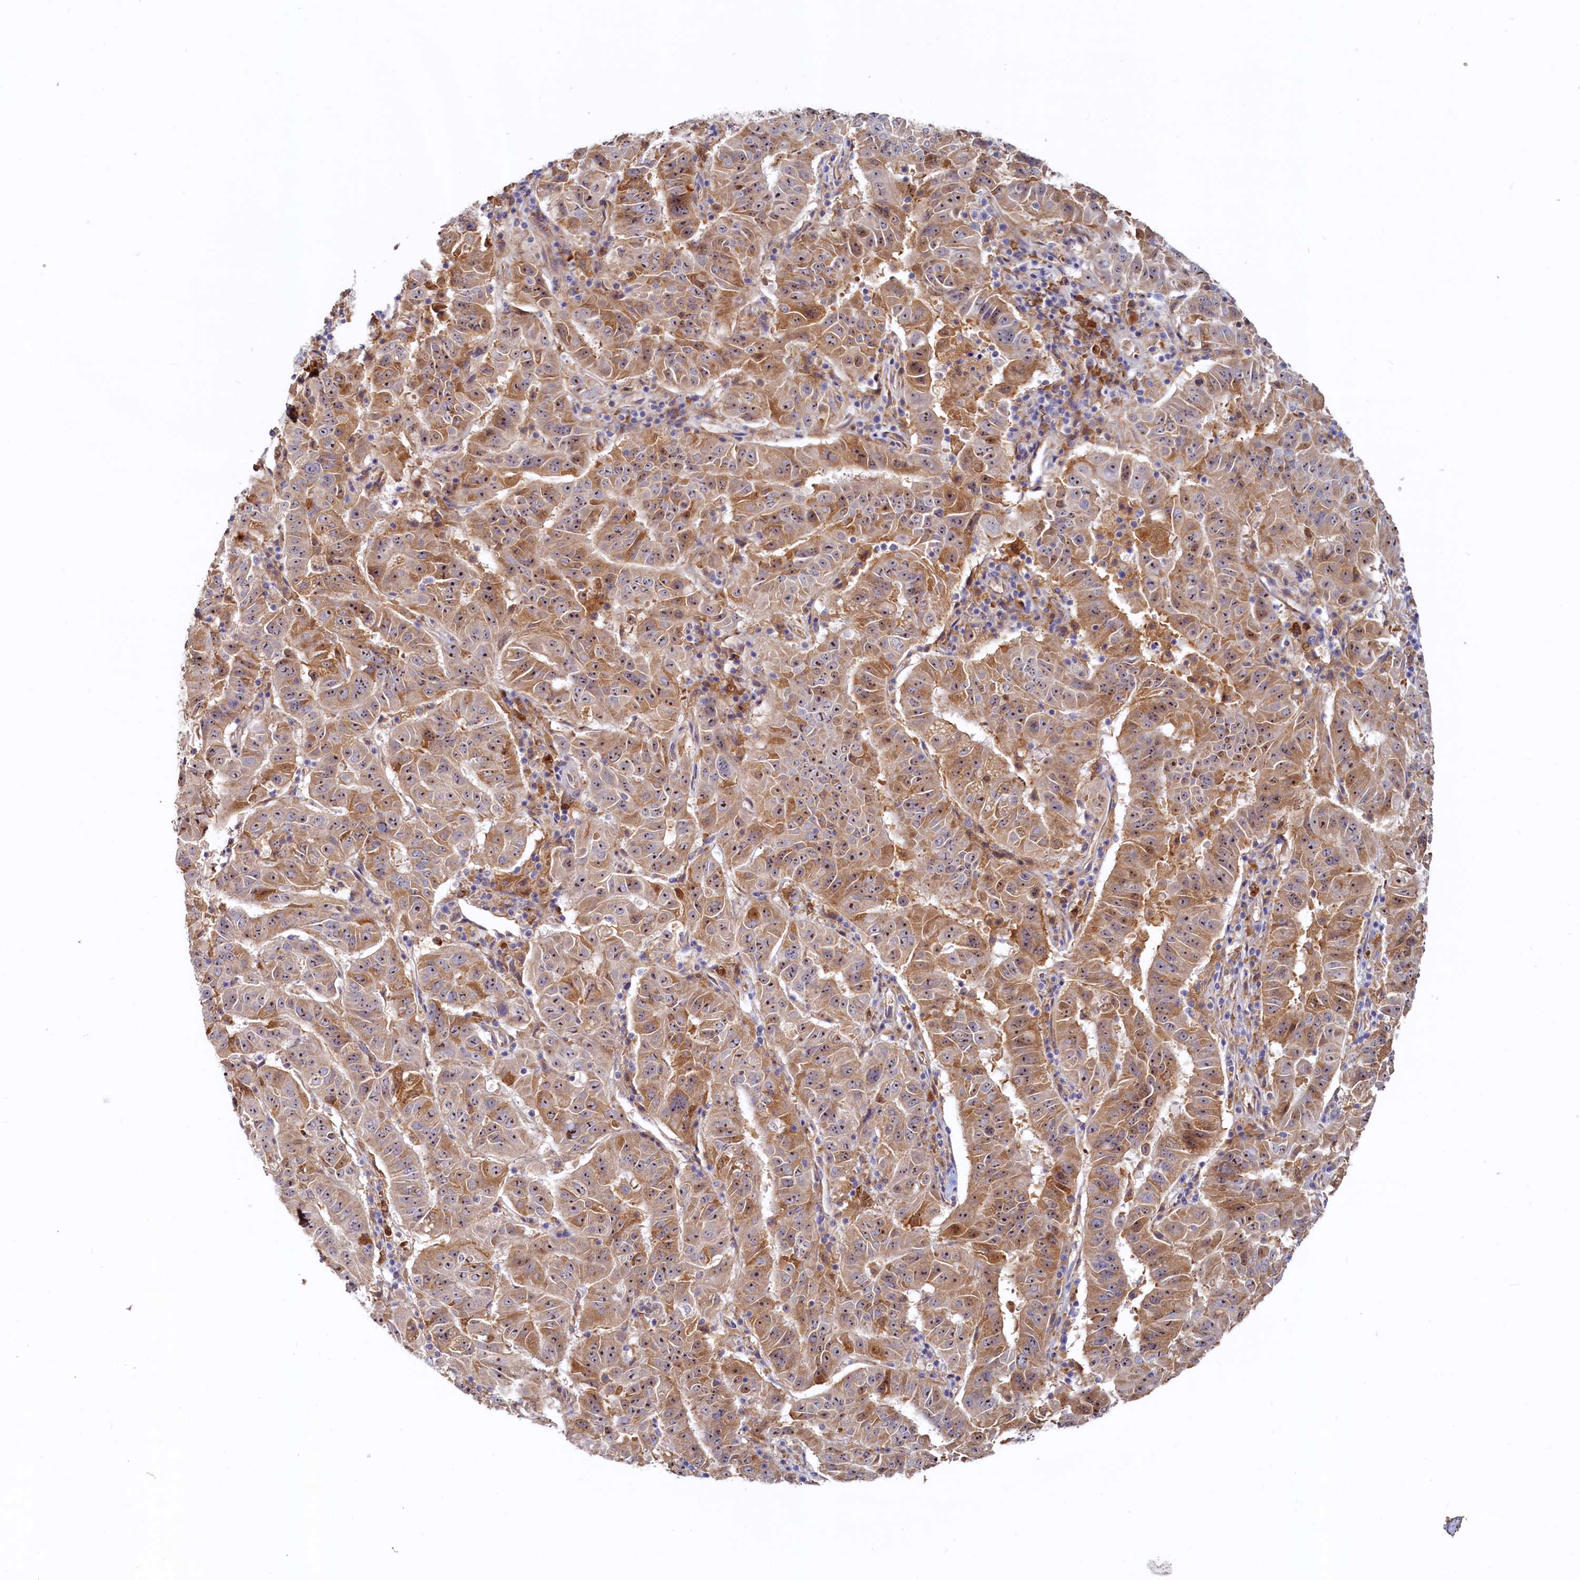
{"staining": {"intensity": "moderate", "quantity": ">75%", "location": "cytoplasmic/membranous,nuclear"}, "tissue": "pancreatic cancer", "cell_type": "Tumor cells", "image_type": "cancer", "snomed": [{"axis": "morphology", "description": "Adenocarcinoma, NOS"}, {"axis": "topography", "description": "Pancreas"}], "caption": "DAB immunohistochemical staining of human adenocarcinoma (pancreatic) shows moderate cytoplasmic/membranous and nuclear protein expression in approximately >75% of tumor cells.", "gene": "RGS7BP", "patient": {"sex": "male", "age": 63}}